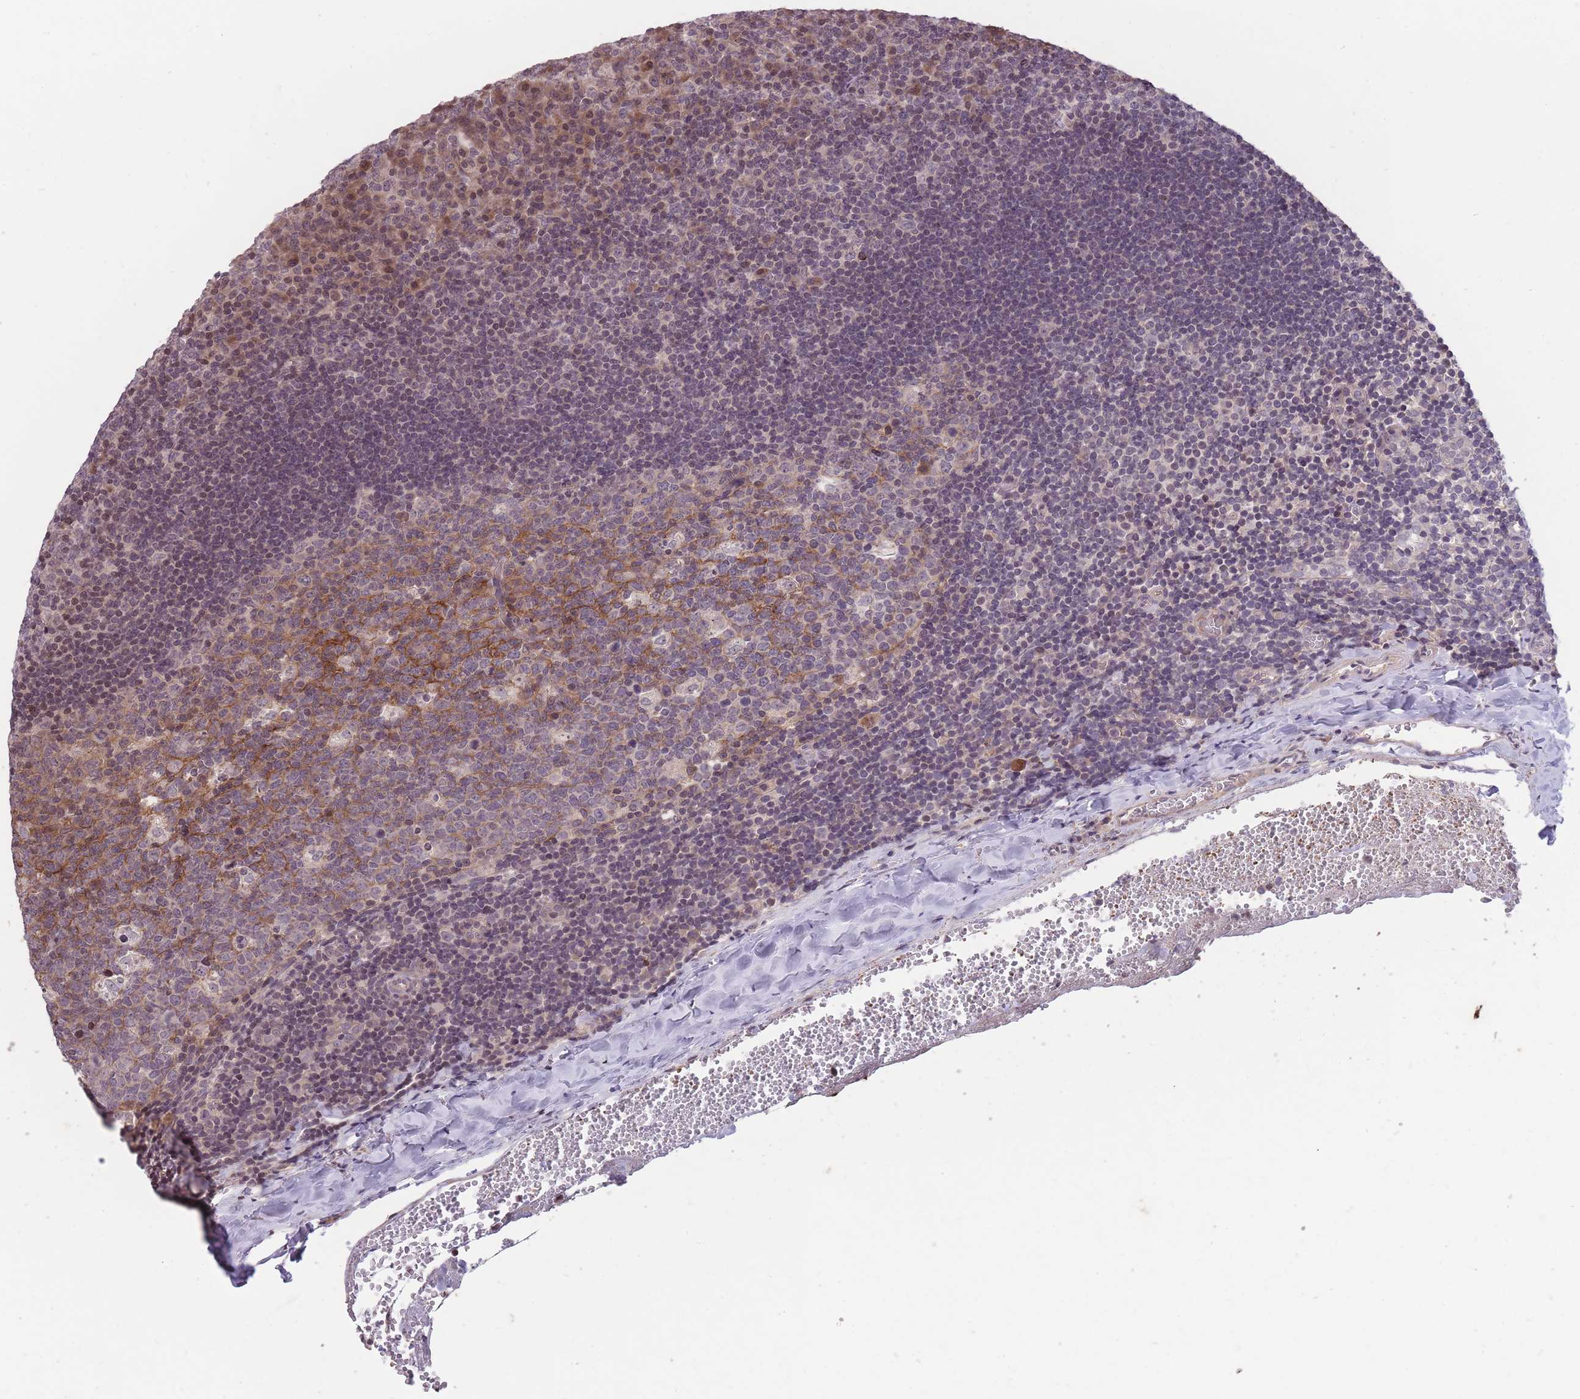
{"staining": {"intensity": "moderate", "quantity": "25%-75%", "location": "cytoplasmic/membranous"}, "tissue": "tonsil", "cell_type": "Germinal center cells", "image_type": "normal", "snomed": [{"axis": "morphology", "description": "Normal tissue, NOS"}, {"axis": "topography", "description": "Tonsil"}], "caption": "Immunohistochemistry (IHC) (DAB (3,3'-diaminobenzidine)) staining of unremarkable tonsil displays moderate cytoplasmic/membranous protein staining in approximately 25%-75% of germinal center cells. Nuclei are stained in blue.", "gene": "GGT5", "patient": {"sex": "male", "age": 17}}